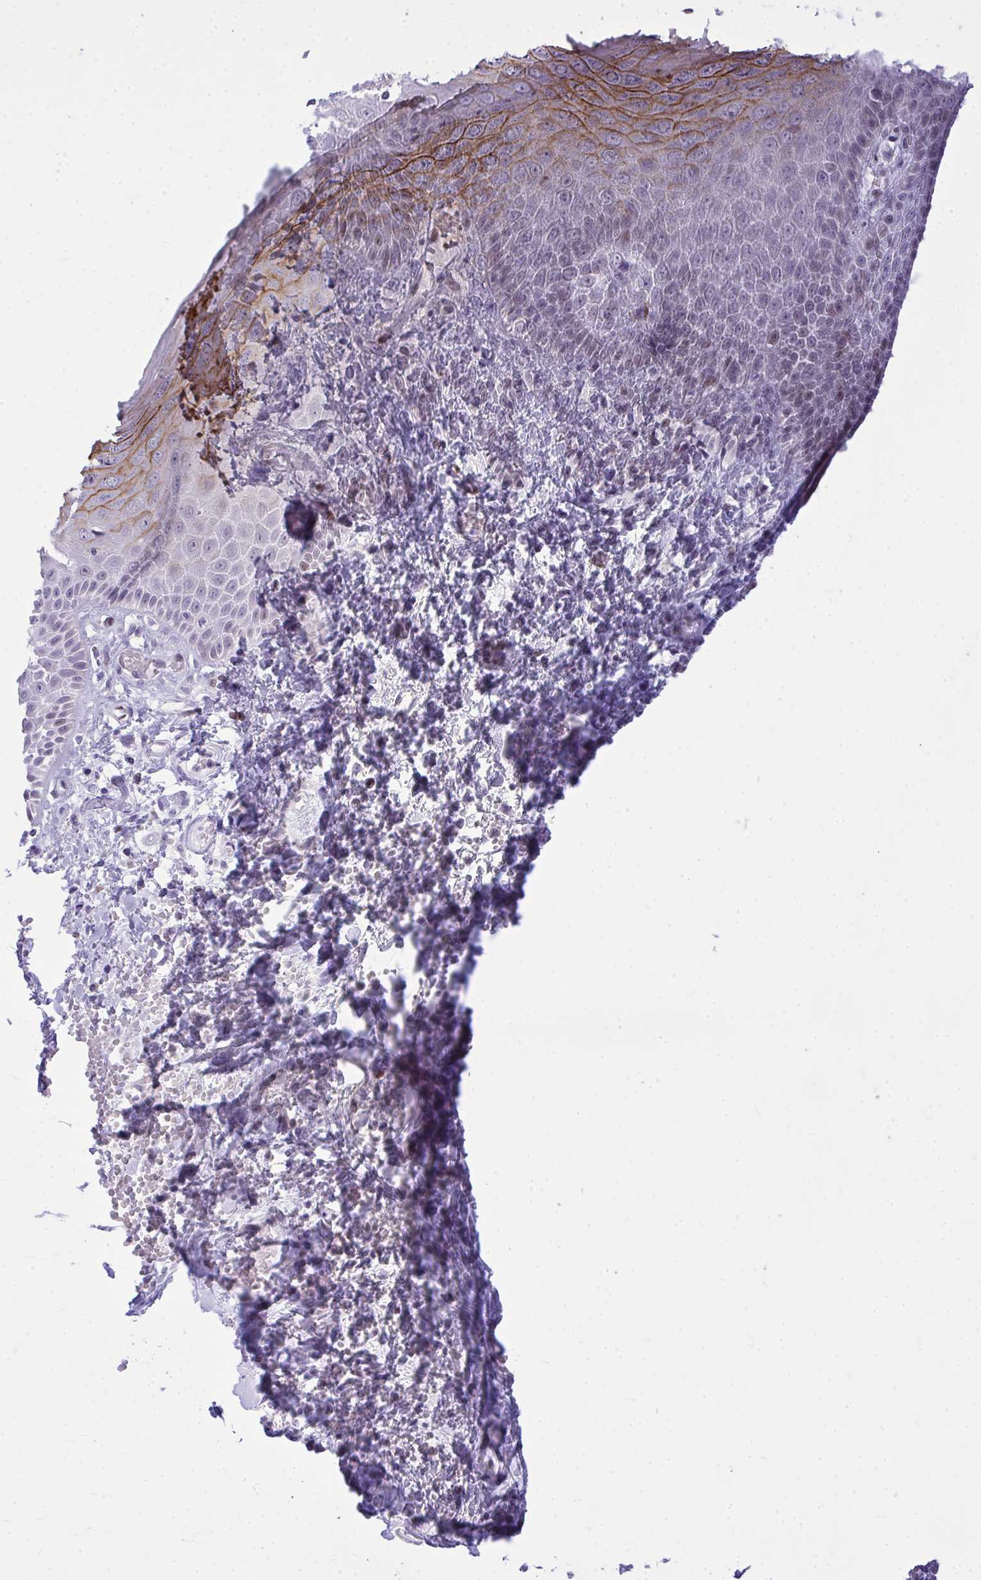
{"staining": {"intensity": "strong", "quantity": "<25%", "location": "cytoplasmic/membranous,nuclear"}, "tissue": "skin", "cell_type": "Epidermal cells", "image_type": "normal", "snomed": [{"axis": "morphology", "description": "Normal tissue, NOS"}, {"axis": "topography", "description": "Anal"}, {"axis": "topography", "description": "Peripheral nerve tissue"}], "caption": "A brown stain shows strong cytoplasmic/membranous,nuclear expression of a protein in epidermal cells of benign human skin. (DAB IHC, brown staining for protein, blue staining for nuclei).", "gene": "TEAD4", "patient": {"sex": "male", "age": 78}}